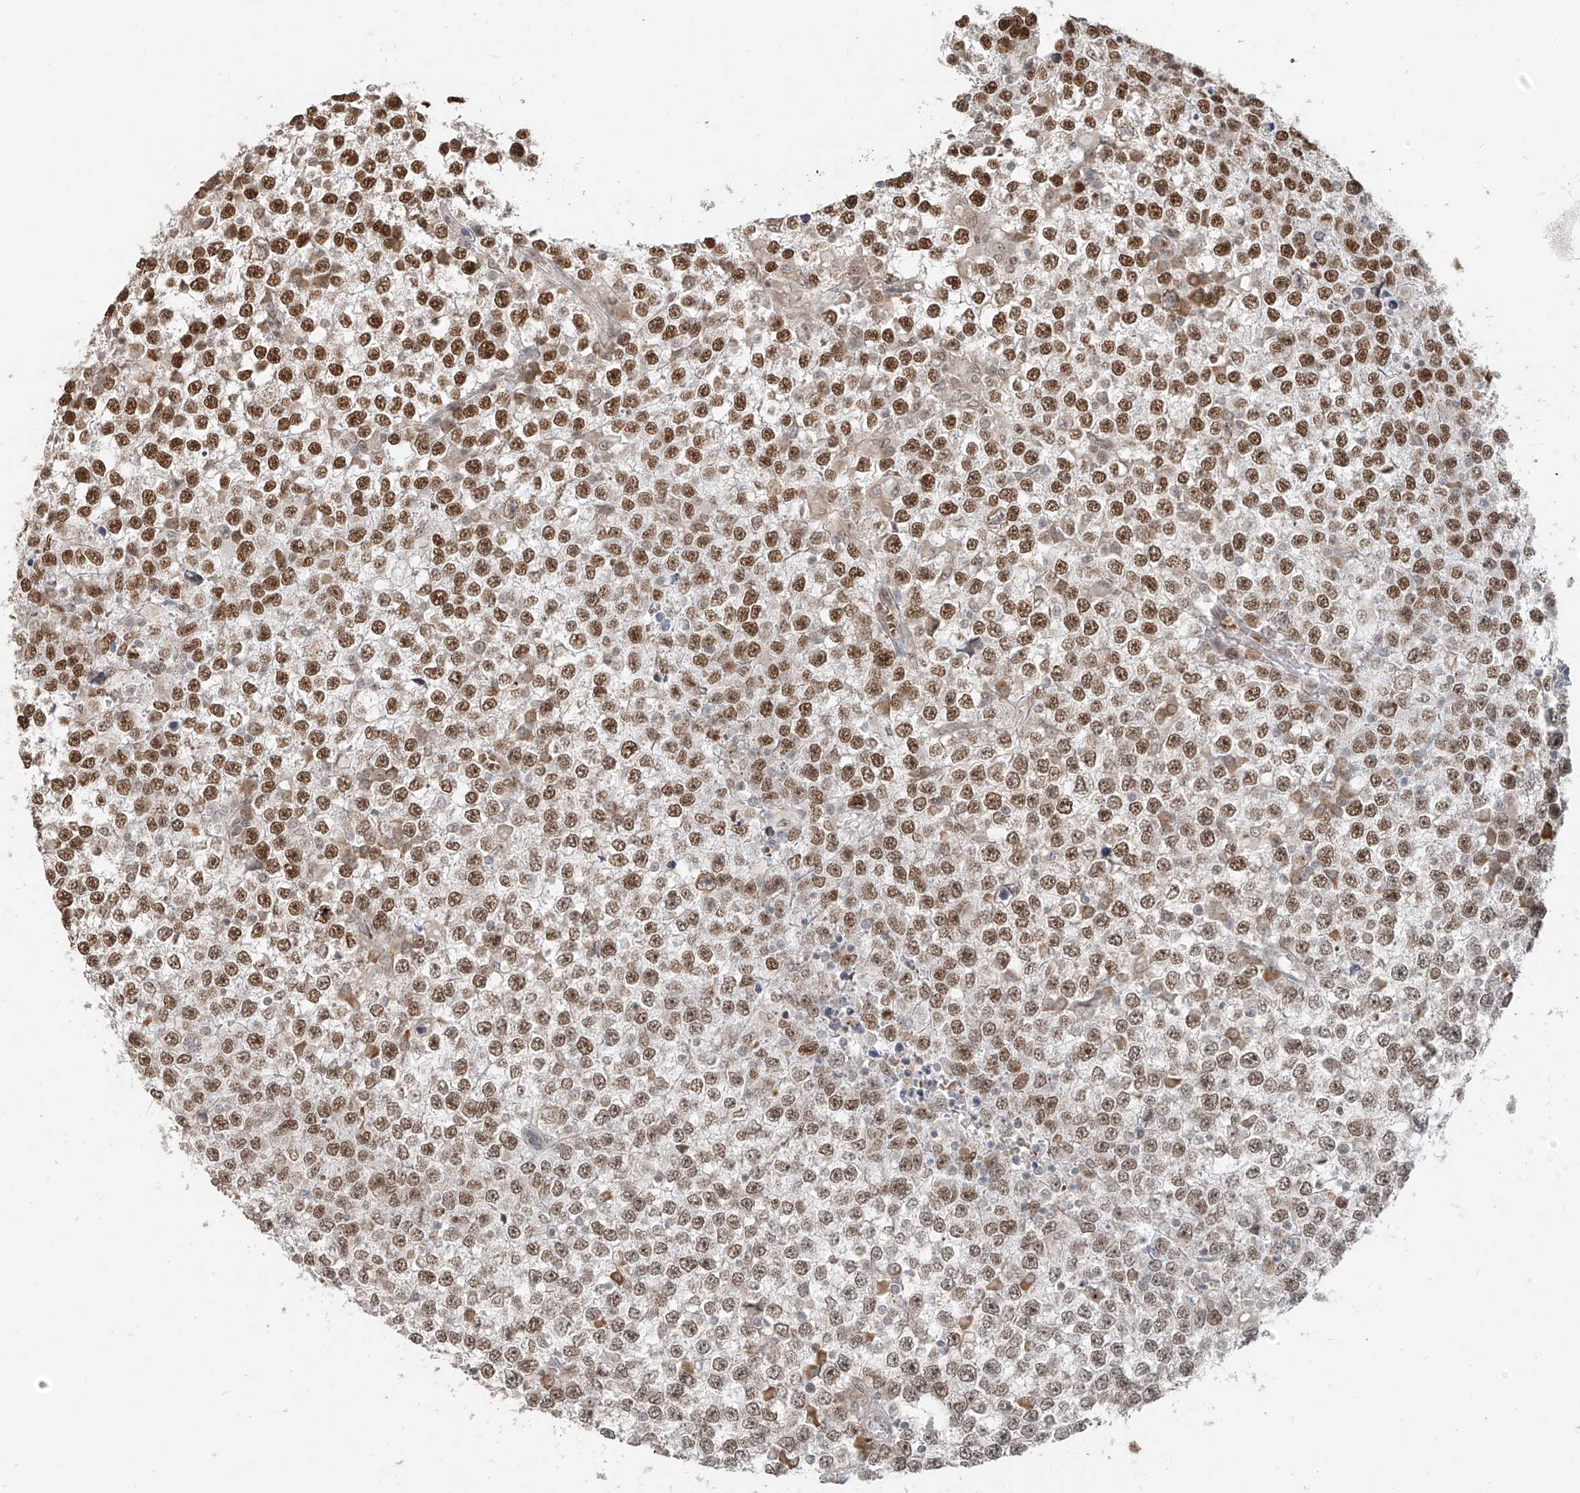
{"staining": {"intensity": "moderate", "quantity": ">75%", "location": "nuclear"}, "tissue": "testis cancer", "cell_type": "Tumor cells", "image_type": "cancer", "snomed": [{"axis": "morphology", "description": "Seminoma, NOS"}, {"axis": "topography", "description": "Testis"}], "caption": "Immunohistochemistry image of neoplastic tissue: seminoma (testis) stained using IHC exhibits medium levels of moderate protein expression localized specifically in the nuclear of tumor cells, appearing as a nuclear brown color.", "gene": "ZMYM2", "patient": {"sex": "male", "age": 65}}